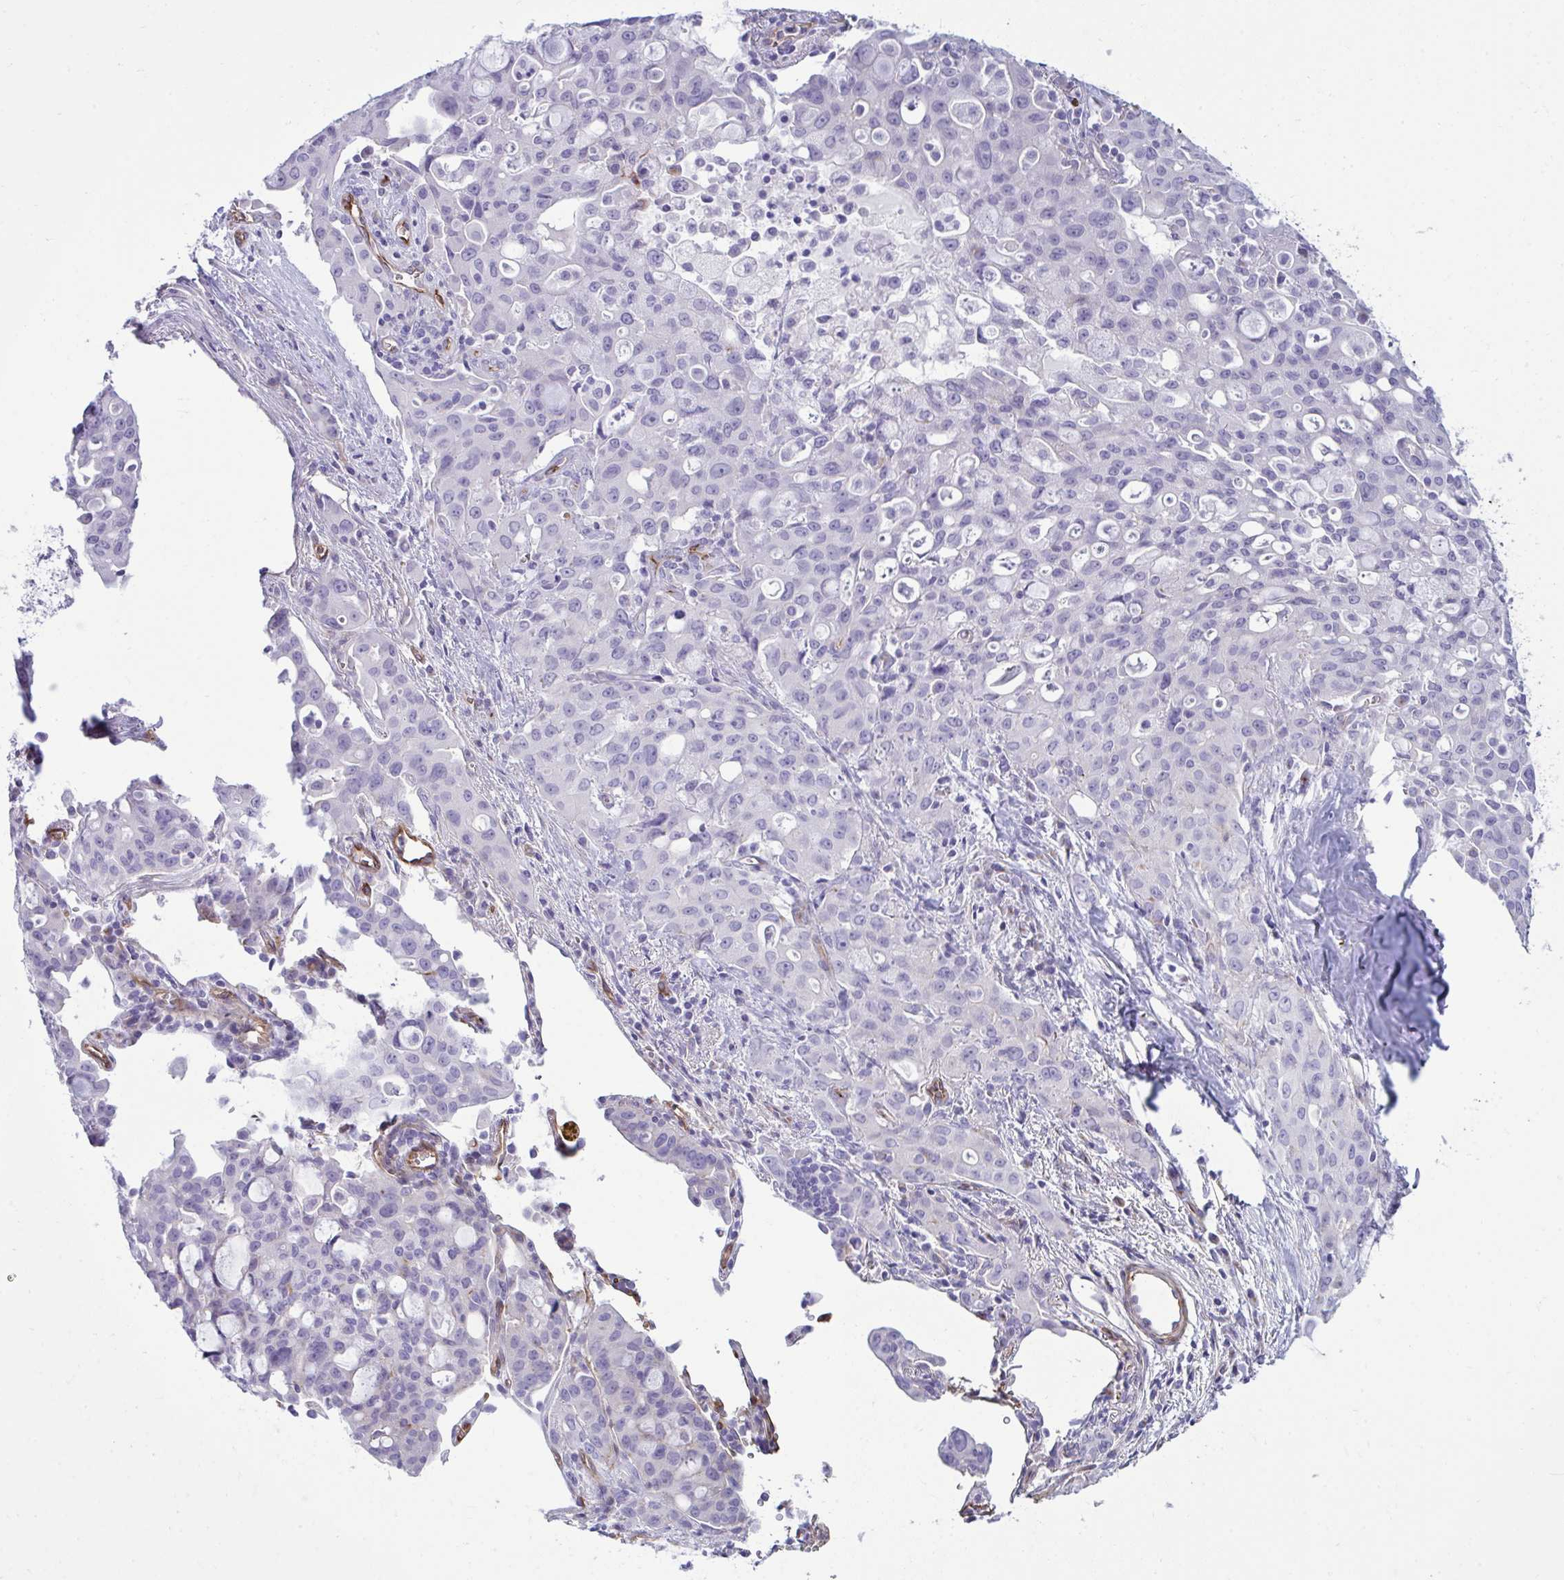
{"staining": {"intensity": "moderate", "quantity": "<25%", "location": "cytoplasmic/membranous"}, "tissue": "lung cancer", "cell_type": "Tumor cells", "image_type": "cancer", "snomed": [{"axis": "morphology", "description": "Adenocarcinoma, NOS"}, {"axis": "topography", "description": "Lung"}], "caption": "Immunohistochemistry image of neoplastic tissue: lung cancer (adenocarcinoma) stained using immunohistochemistry (IHC) exhibits low levels of moderate protein expression localized specifically in the cytoplasmic/membranous of tumor cells, appearing as a cytoplasmic/membranous brown color.", "gene": "UBL3", "patient": {"sex": "female", "age": 44}}